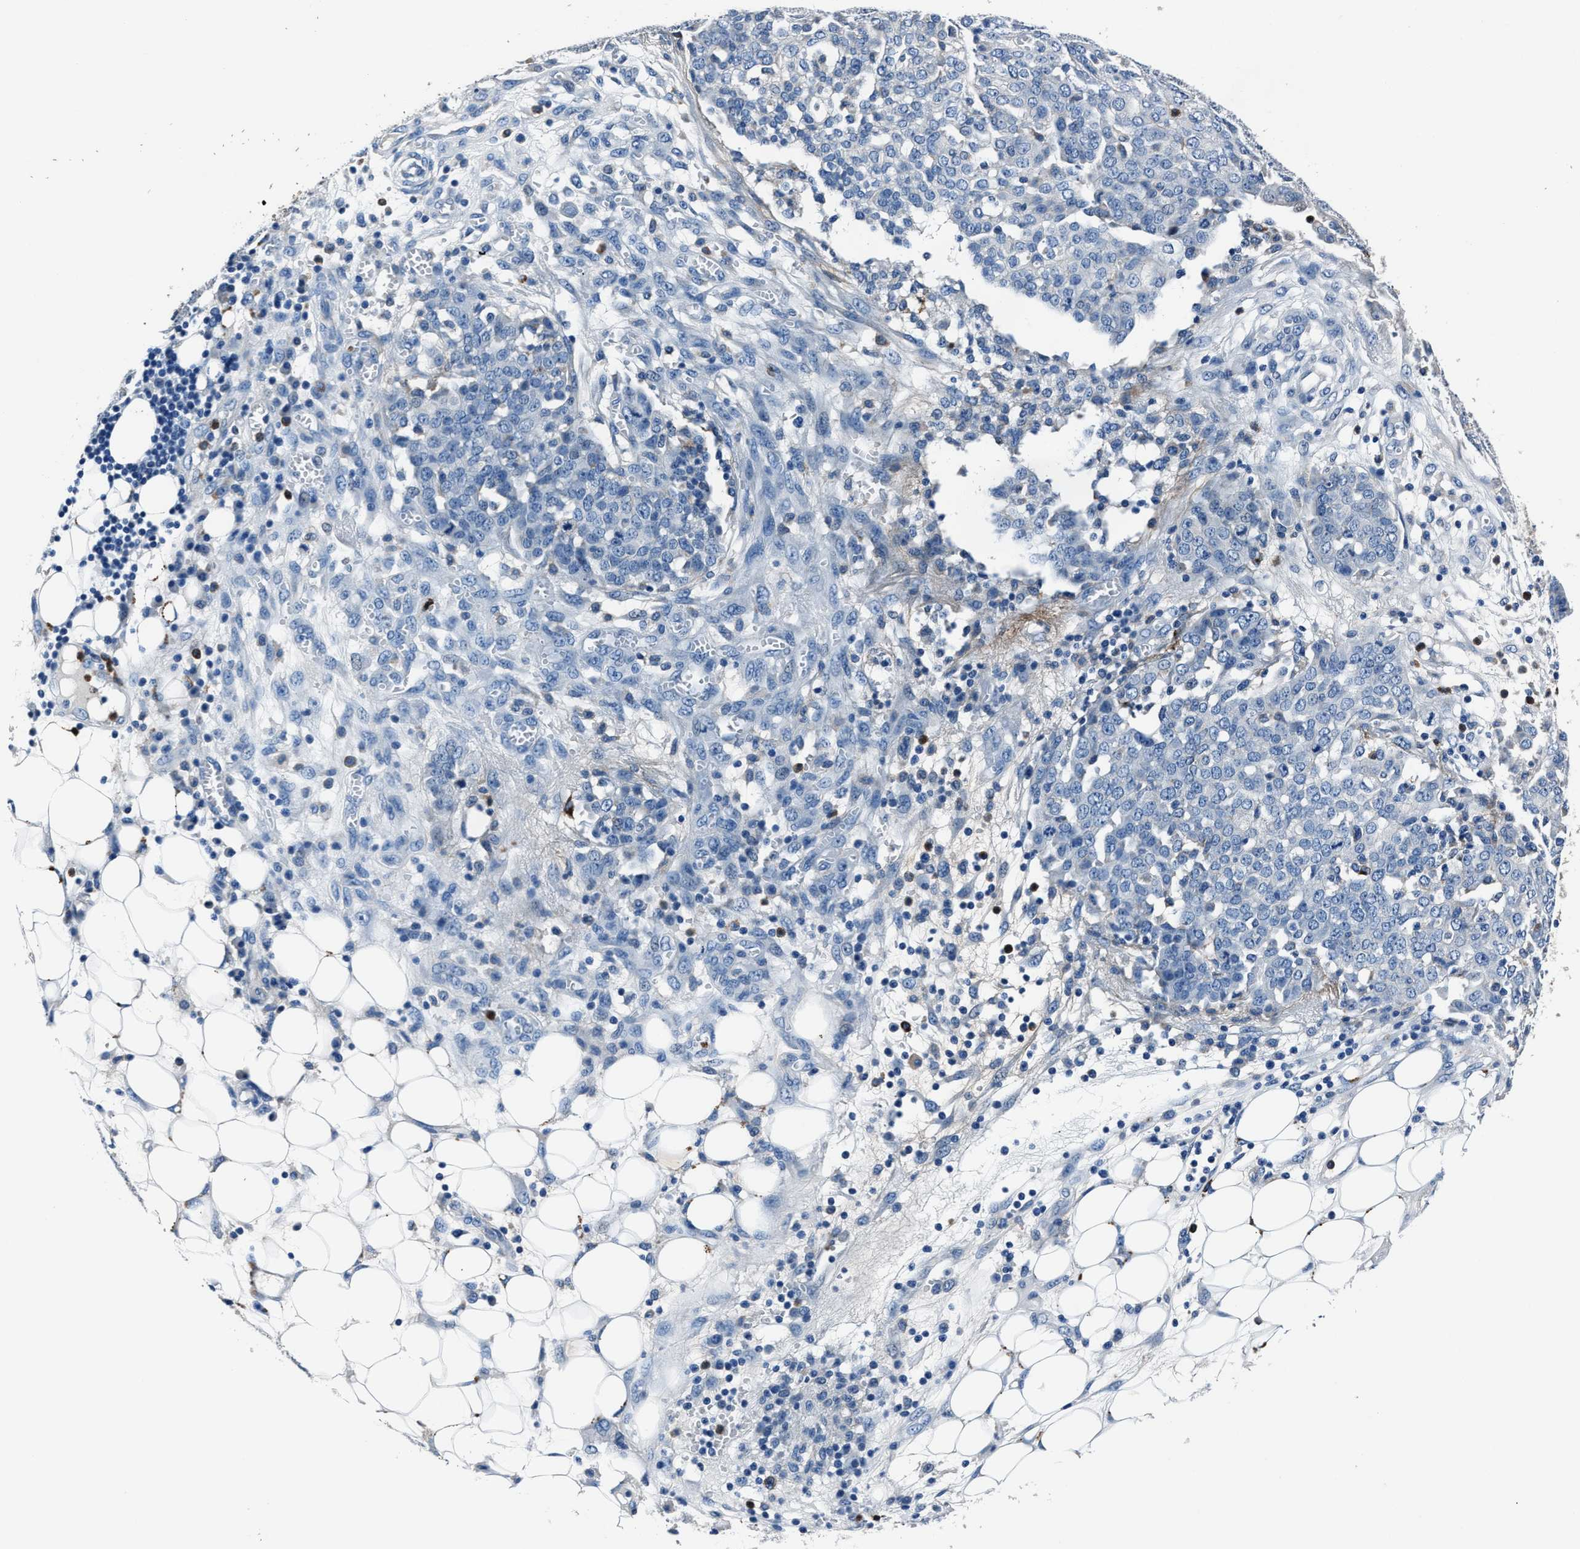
{"staining": {"intensity": "negative", "quantity": "none", "location": "none"}, "tissue": "ovarian cancer", "cell_type": "Tumor cells", "image_type": "cancer", "snomed": [{"axis": "morphology", "description": "Cystadenocarcinoma, serous, NOS"}, {"axis": "topography", "description": "Soft tissue"}, {"axis": "topography", "description": "Ovary"}], "caption": "Immunohistochemistry micrograph of ovarian cancer (serous cystadenocarcinoma) stained for a protein (brown), which demonstrates no staining in tumor cells. The staining was performed using DAB to visualize the protein expression in brown, while the nuclei were stained in blue with hematoxylin (Magnification: 20x).", "gene": "FGL2", "patient": {"sex": "female", "age": 57}}